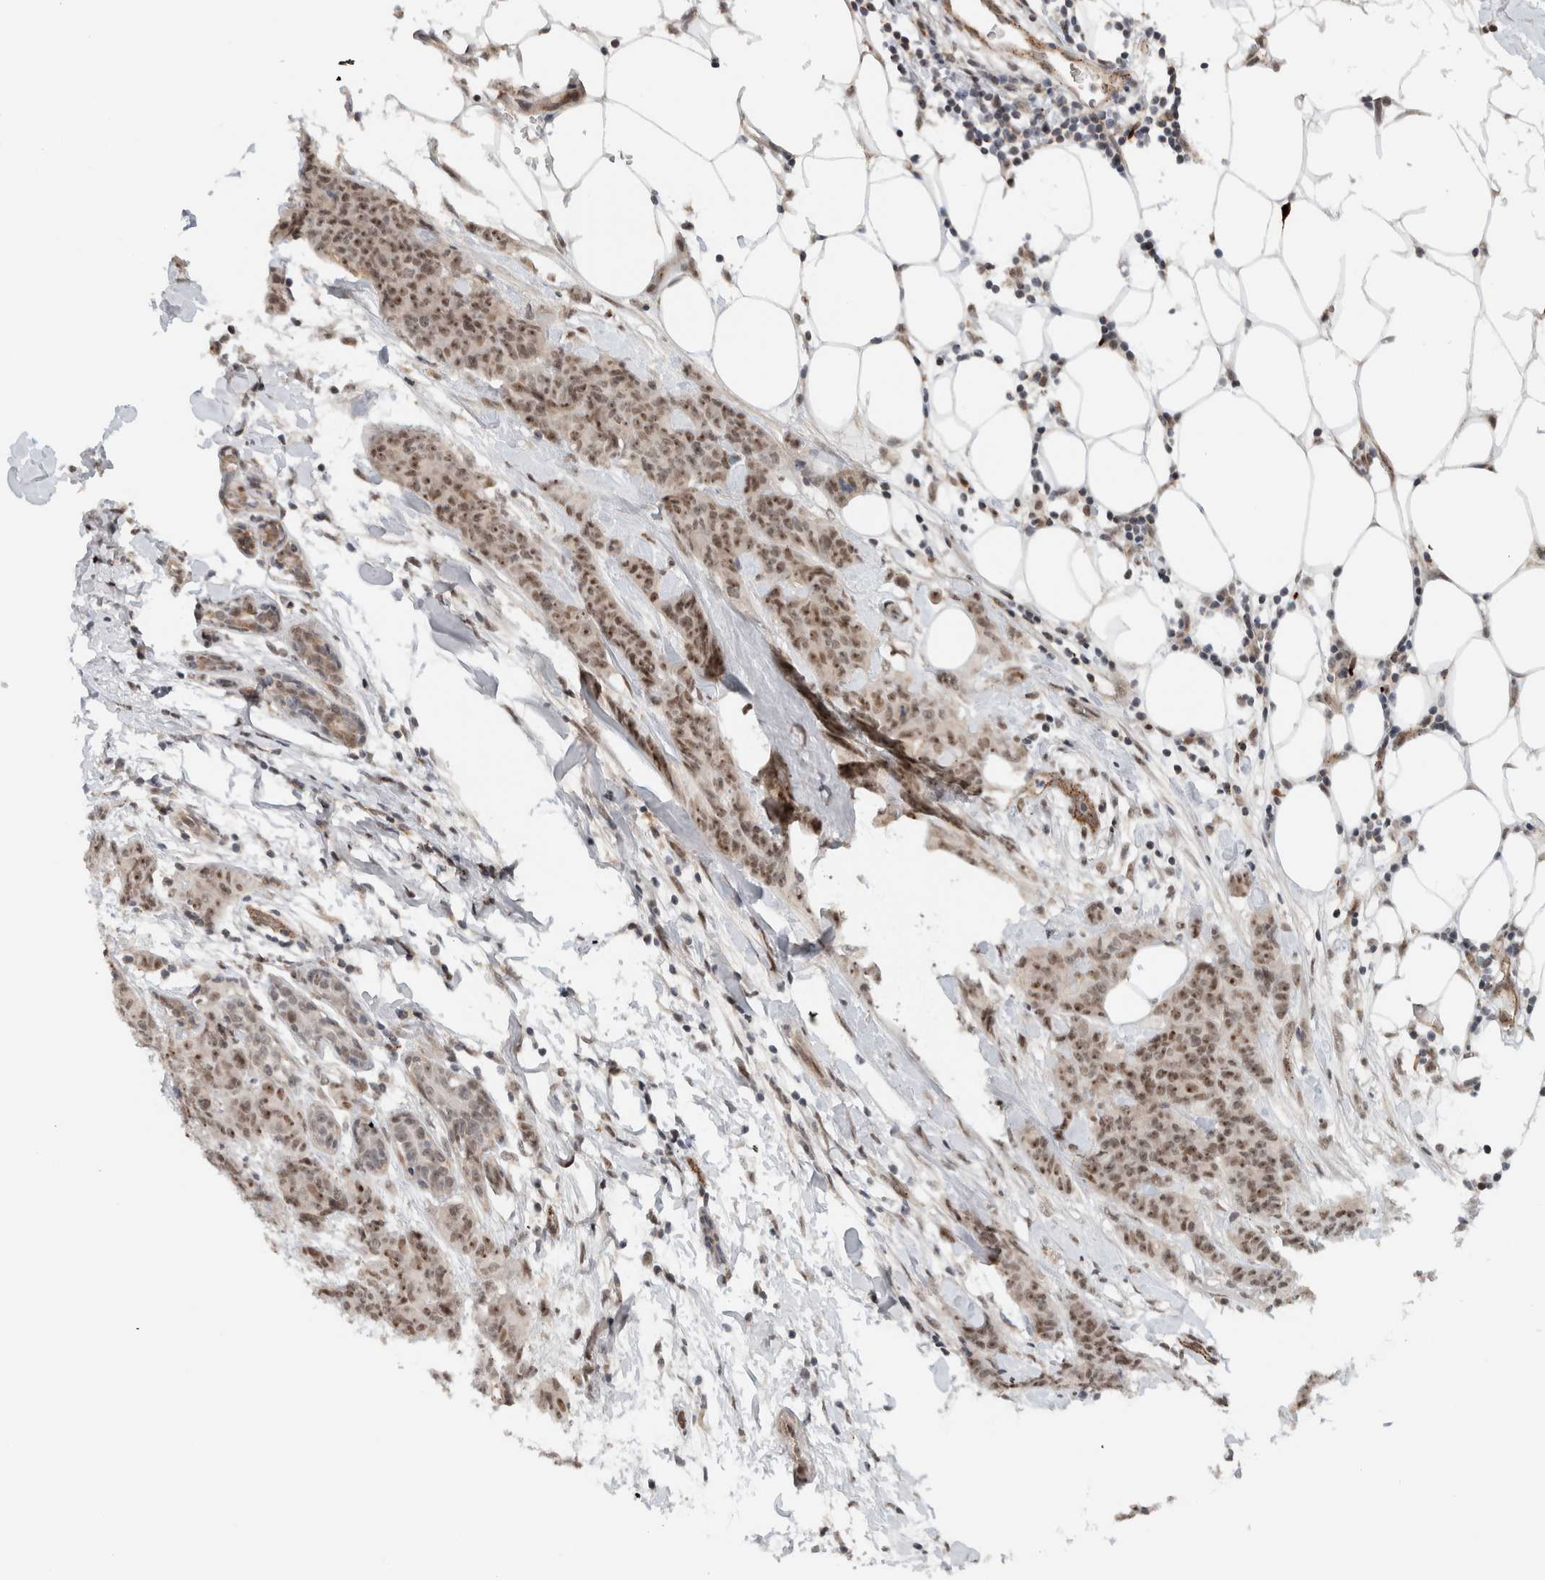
{"staining": {"intensity": "moderate", "quantity": ">75%", "location": "nuclear"}, "tissue": "breast cancer", "cell_type": "Tumor cells", "image_type": "cancer", "snomed": [{"axis": "morphology", "description": "Normal tissue, NOS"}, {"axis": "morphology", "description": "Duct carcinoma"}, {"axis": "topography", "description": "Breast"}], "caption": "Moderate nuclear protein staining is identified in approximately >75% of tumor cells in breast cancer (intraductal carcinoma).", "gene": "ZFP91", "patient": {"sex": "female", "age": 40}}